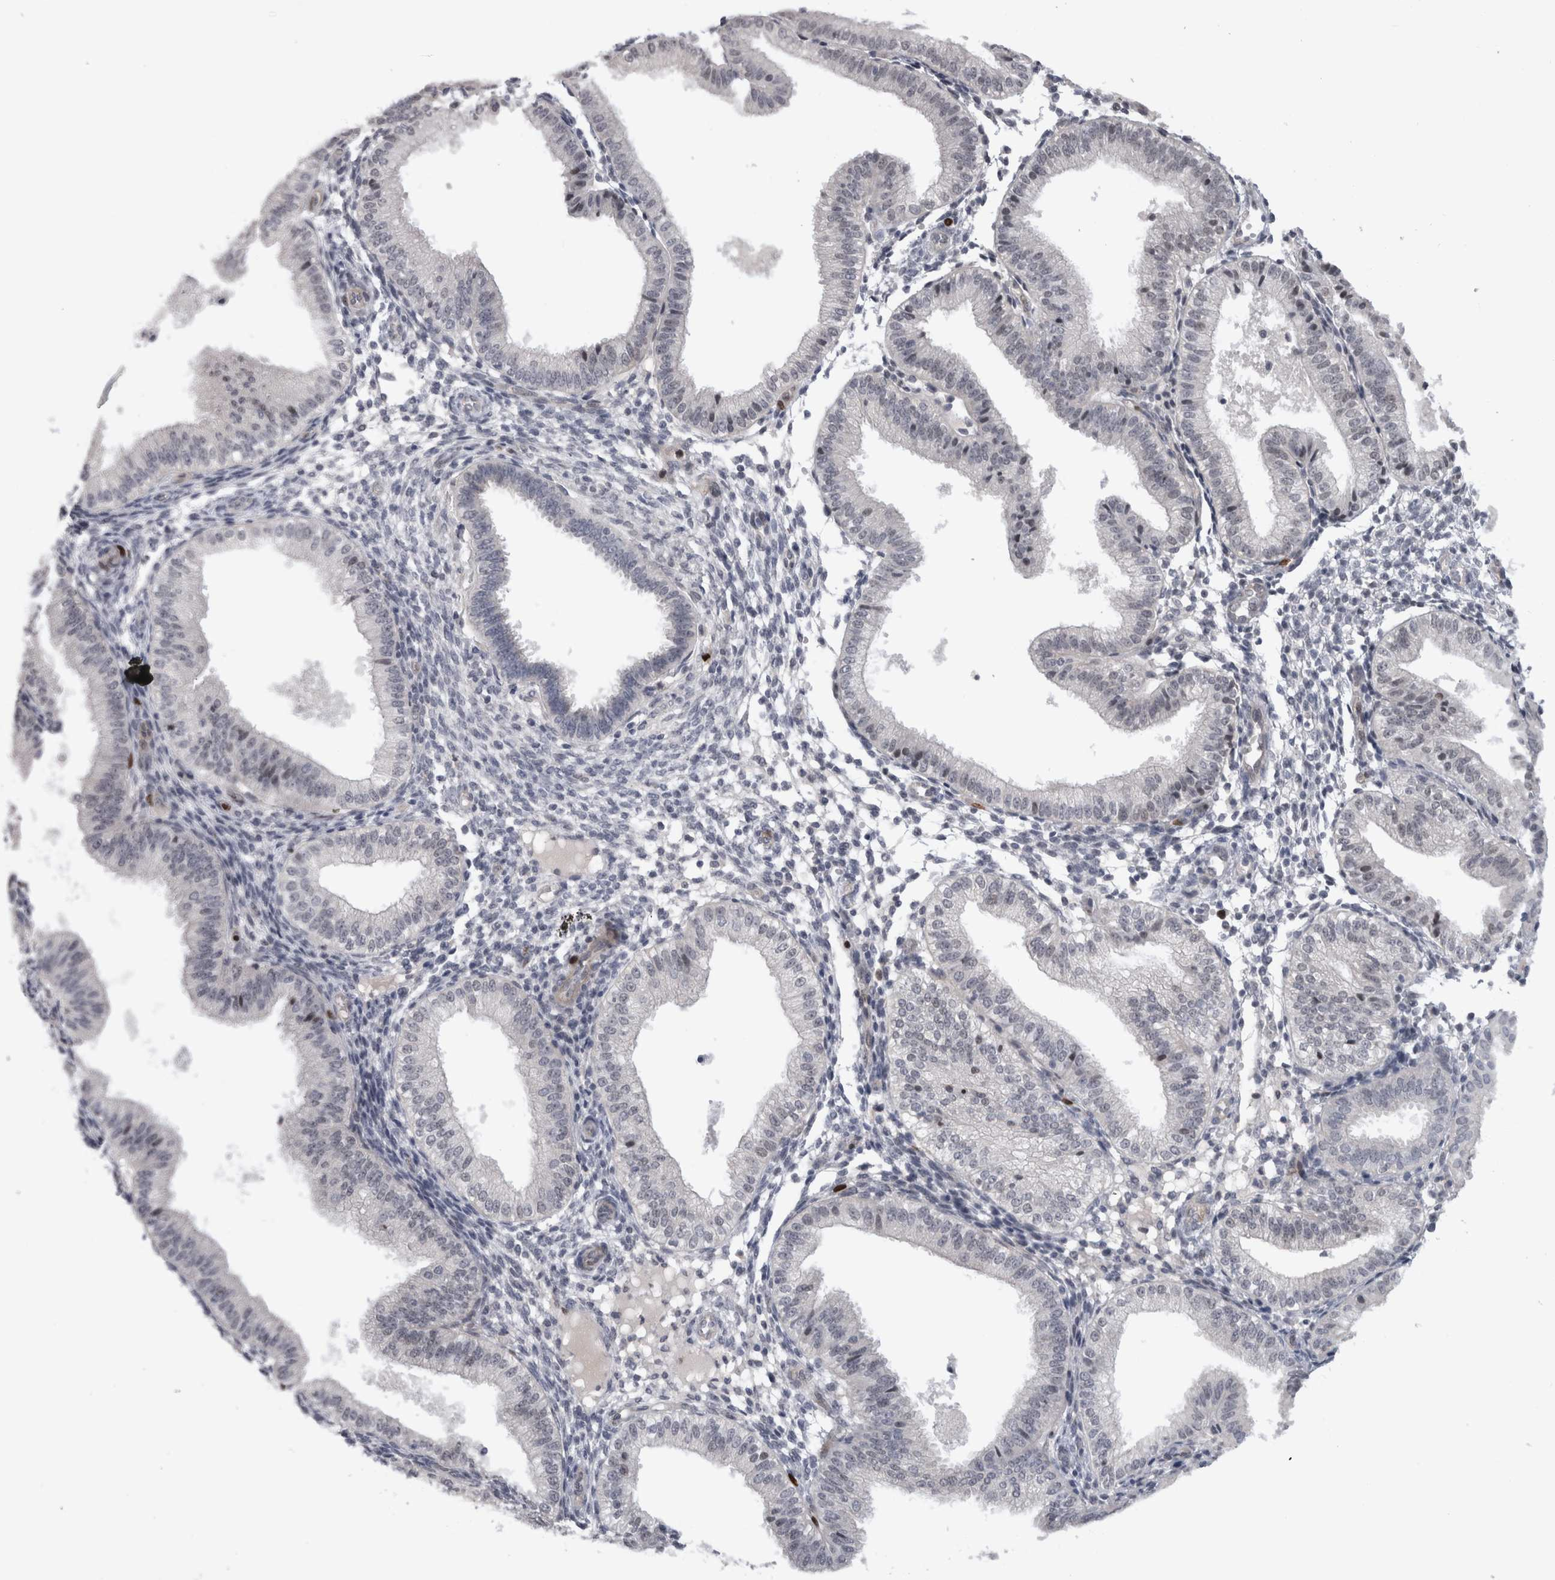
{"staining": {"intensity": "negative", "quantity": "none", "location": "none"}, "tissue": "endometrium", "cell_type": "Cells in endometrial stroma", "image_type": "normal", "snomed": [{"axis": "morphology", "description": "Normal tissue, NOS"}, {"axis": "topography", "description": "Endometrium"}], "caption": "An immunohistochemistry micrograph of unremarkable endometrium is shown. There is no staining in cells in endometrial stroma of endometrium. Brightfield microscopy of immunohistochemistry (IHC) stained with DAB (3,3'-diaminobenzidine) (brown) and hematoxylin (blue), captured at high magnification.", "gene": "KIF18B", "patient": {"sex": "female", "age": 39}}